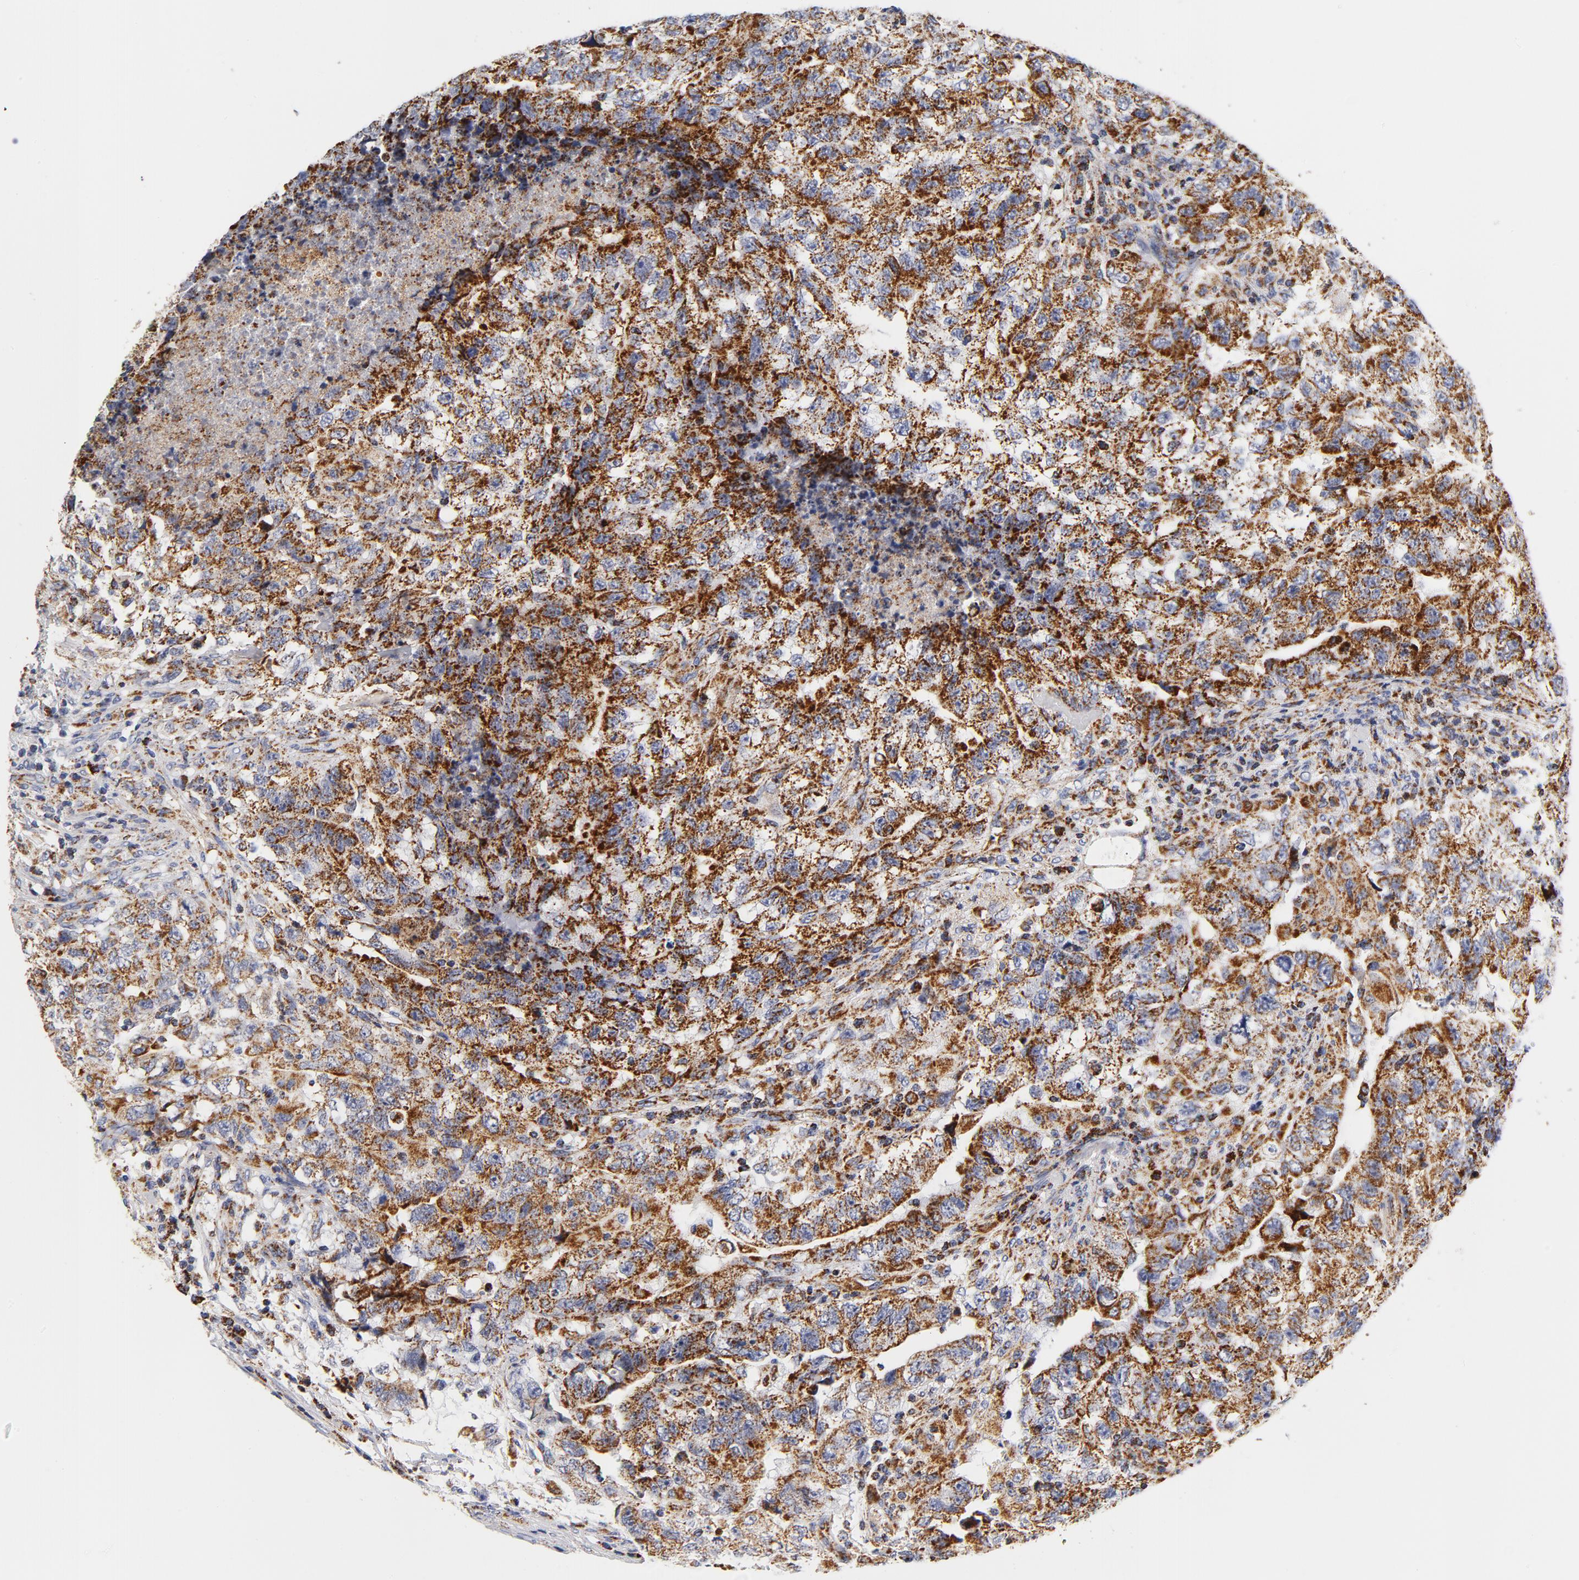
{"staining": {"intensity": "strong", "quantity": ">75%", "location": "cytoplasmic/membranous"}, "tissue": "testis cancer", "cell_type": "Tumor cells", "image_type": "cancer", "snomed": [{"axis": "morphology", "description": "Carcinoma, Embryonal, NOS"}, {"axis": "topography", "description": "Testis"}], "caption": "A micrograph of embryonal carcinoma (testis) stained for a protein shows strong cytoplasmic/membranous brown staining in tumor cells.", "gene": "ECHS1", "patient": {"sex": "male", "age": 21}}